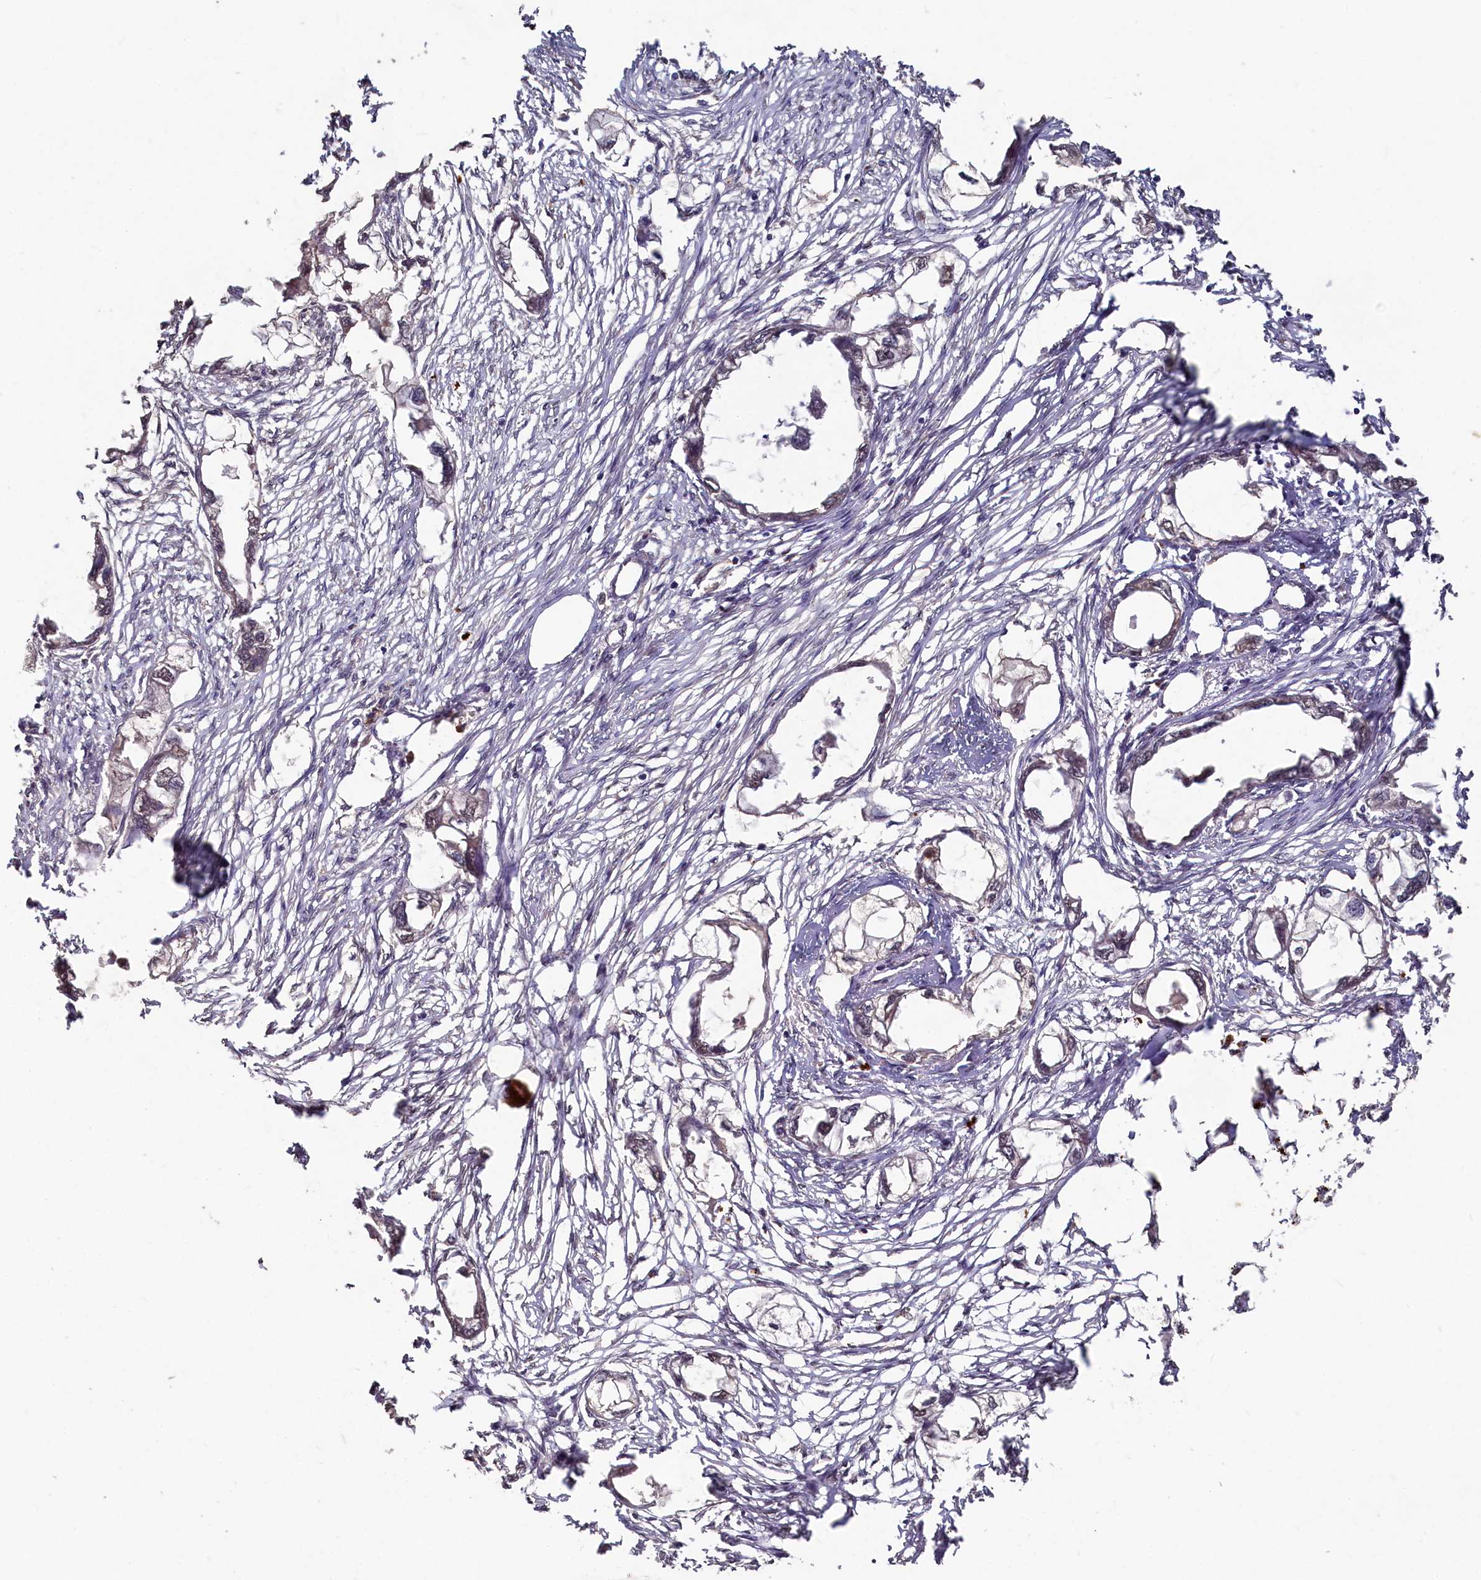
{"staining": {"intensity": "weak", "quantity": "<25%", "location": "cytoplasmic/membranous"}, "tissue": "endometrial cancer", "cell_type": "Tumor cells", "image_type": "cancer", "snomed": [{"axis": "morphology", "description": "Adenocarcinoma, NOS"}, {"axis": "morphology", "description": "Adenocarcinoma, metastatic, NOS"}, {"axis": "topography", "description": "Adipose tissue"}, {"axis": "topography", "description": "Endometrium"}], "caption": "This micrograph is of endometrial cancer stained with IHC to label a protein in brown with the nuclei are counter-stained blue. There is no expression in tumor cells. Brightfield microscopy of immunohistochemistry (IHC) stained with DAB (brown) and hematoxylin (blue), captured at high magnification.", "gene": "HERC3", "patient": {"sex": "female", "age": 67}}